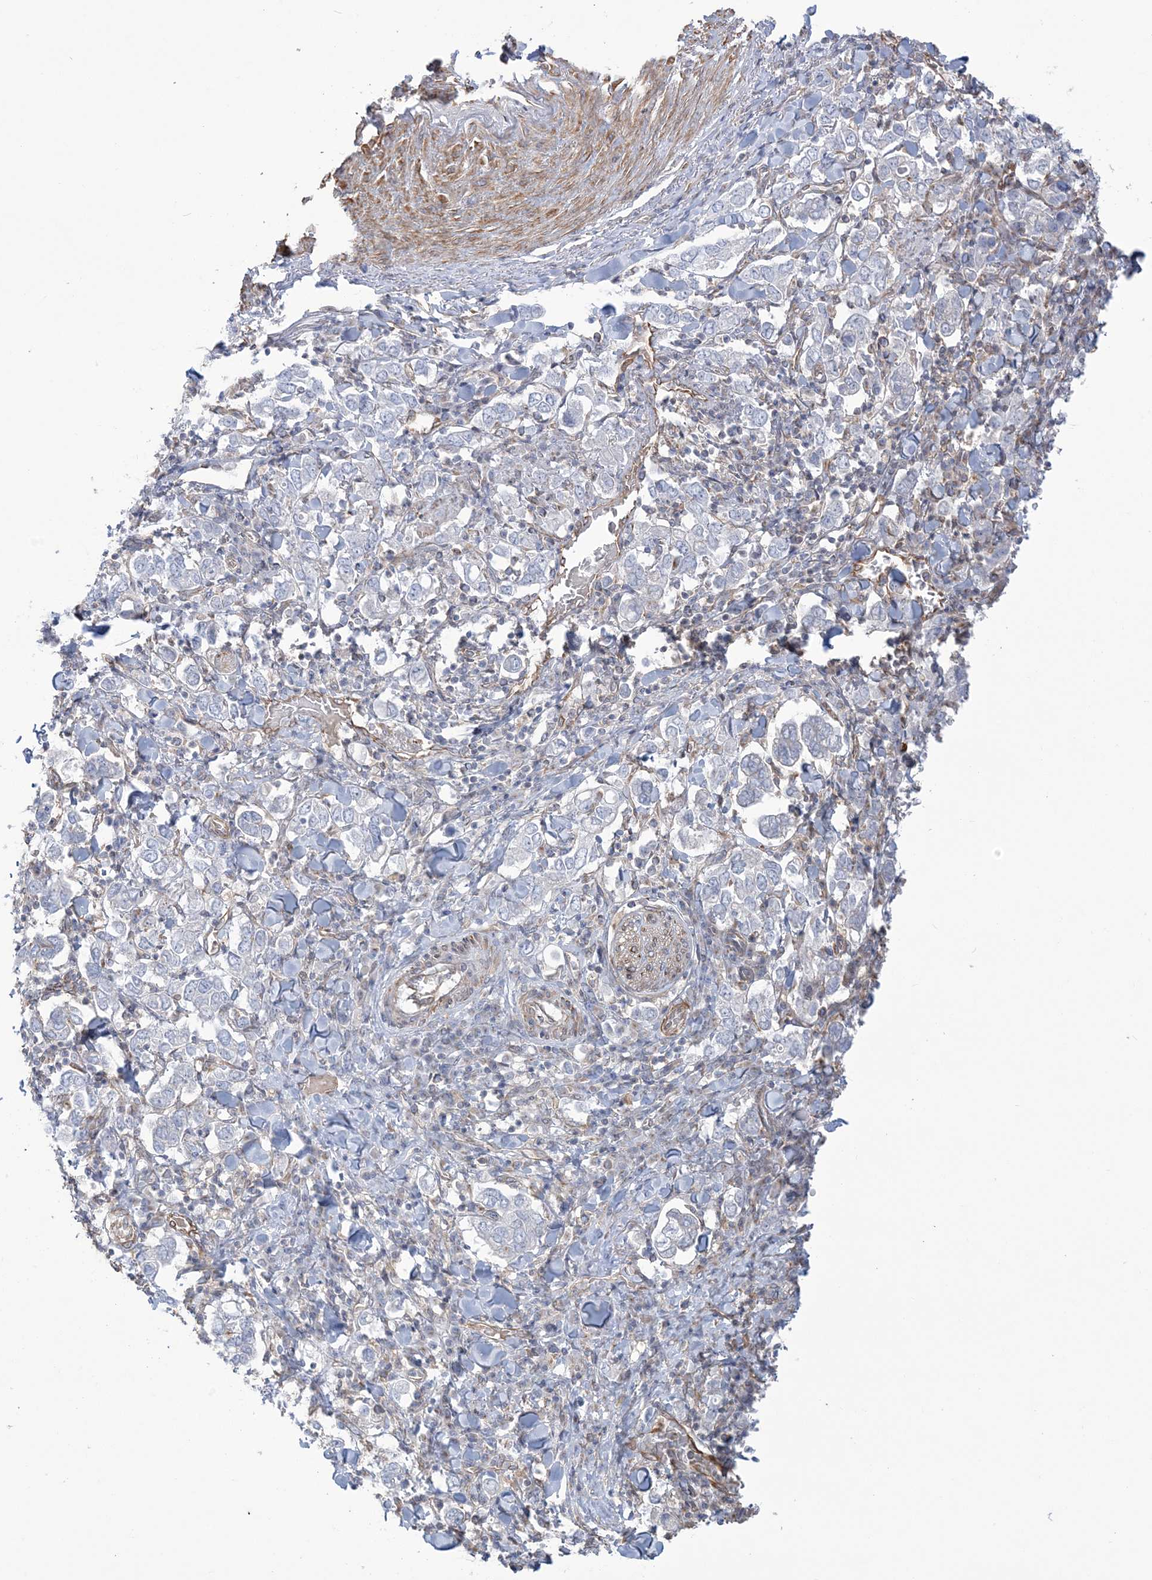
{"staining": {"intensity": "negative", "quantity": "none", "location": "none"}, "tissue": "stomach cancer", "cell_type": "Tumor cells", "image_type": "cancer", "snomed": [{"axis": "morphology", "description": "Adenocarcinoma, NOS"}, {"axis": "topography", "description": "Stomach, upper"}], "caption": "Image shows no protein expression in tumor cells of stomach cancer (adenocarcinoma) tissue.", "gene": "ZNF821", "patient": {"sex": "male", "age": 62}}